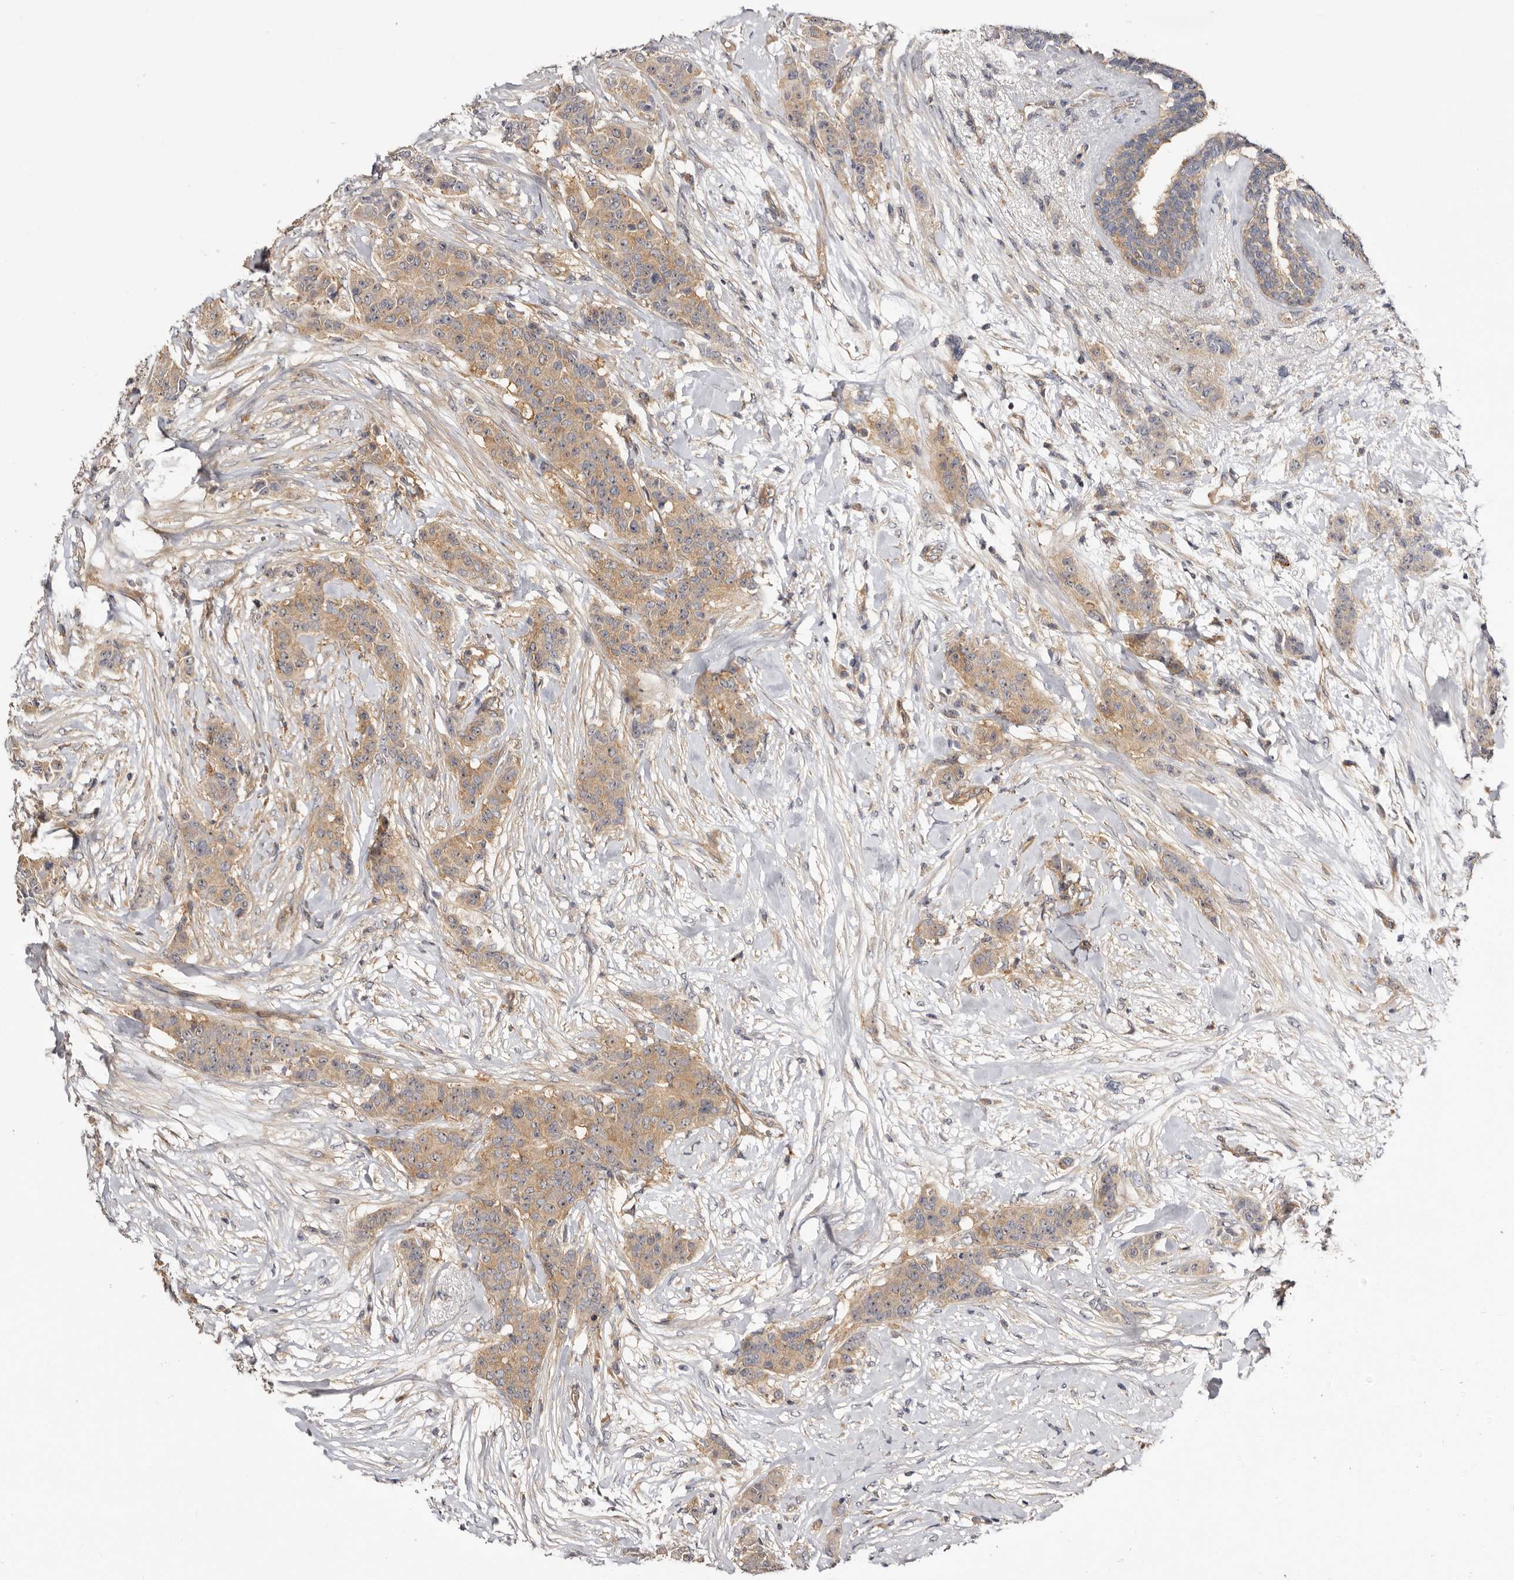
{"staining": {"intensity": "moderate", "quantity": ">75%", "location": "cytoplasmic/membranous,nuclear"}, "tissue": "breast cancer", "cell_type": "Tumor cells", "image_type": "cancer", "snomed": [{"axis": "morphology", "description": "Duct carcinoma"}, {"axis": "topography", "description": "Breast"}], "caption": "Immunohistochemistry histopathology image of human infiltrating ductal carcinoma (breast) stained for a protein (brown), which demonstrates medium levels of moderate cytoplasmic/membranous and nuclear staining in about >75% of tumor cells.", "gene": "PANK4", "patient": {"sex": "female", "age": 40}}